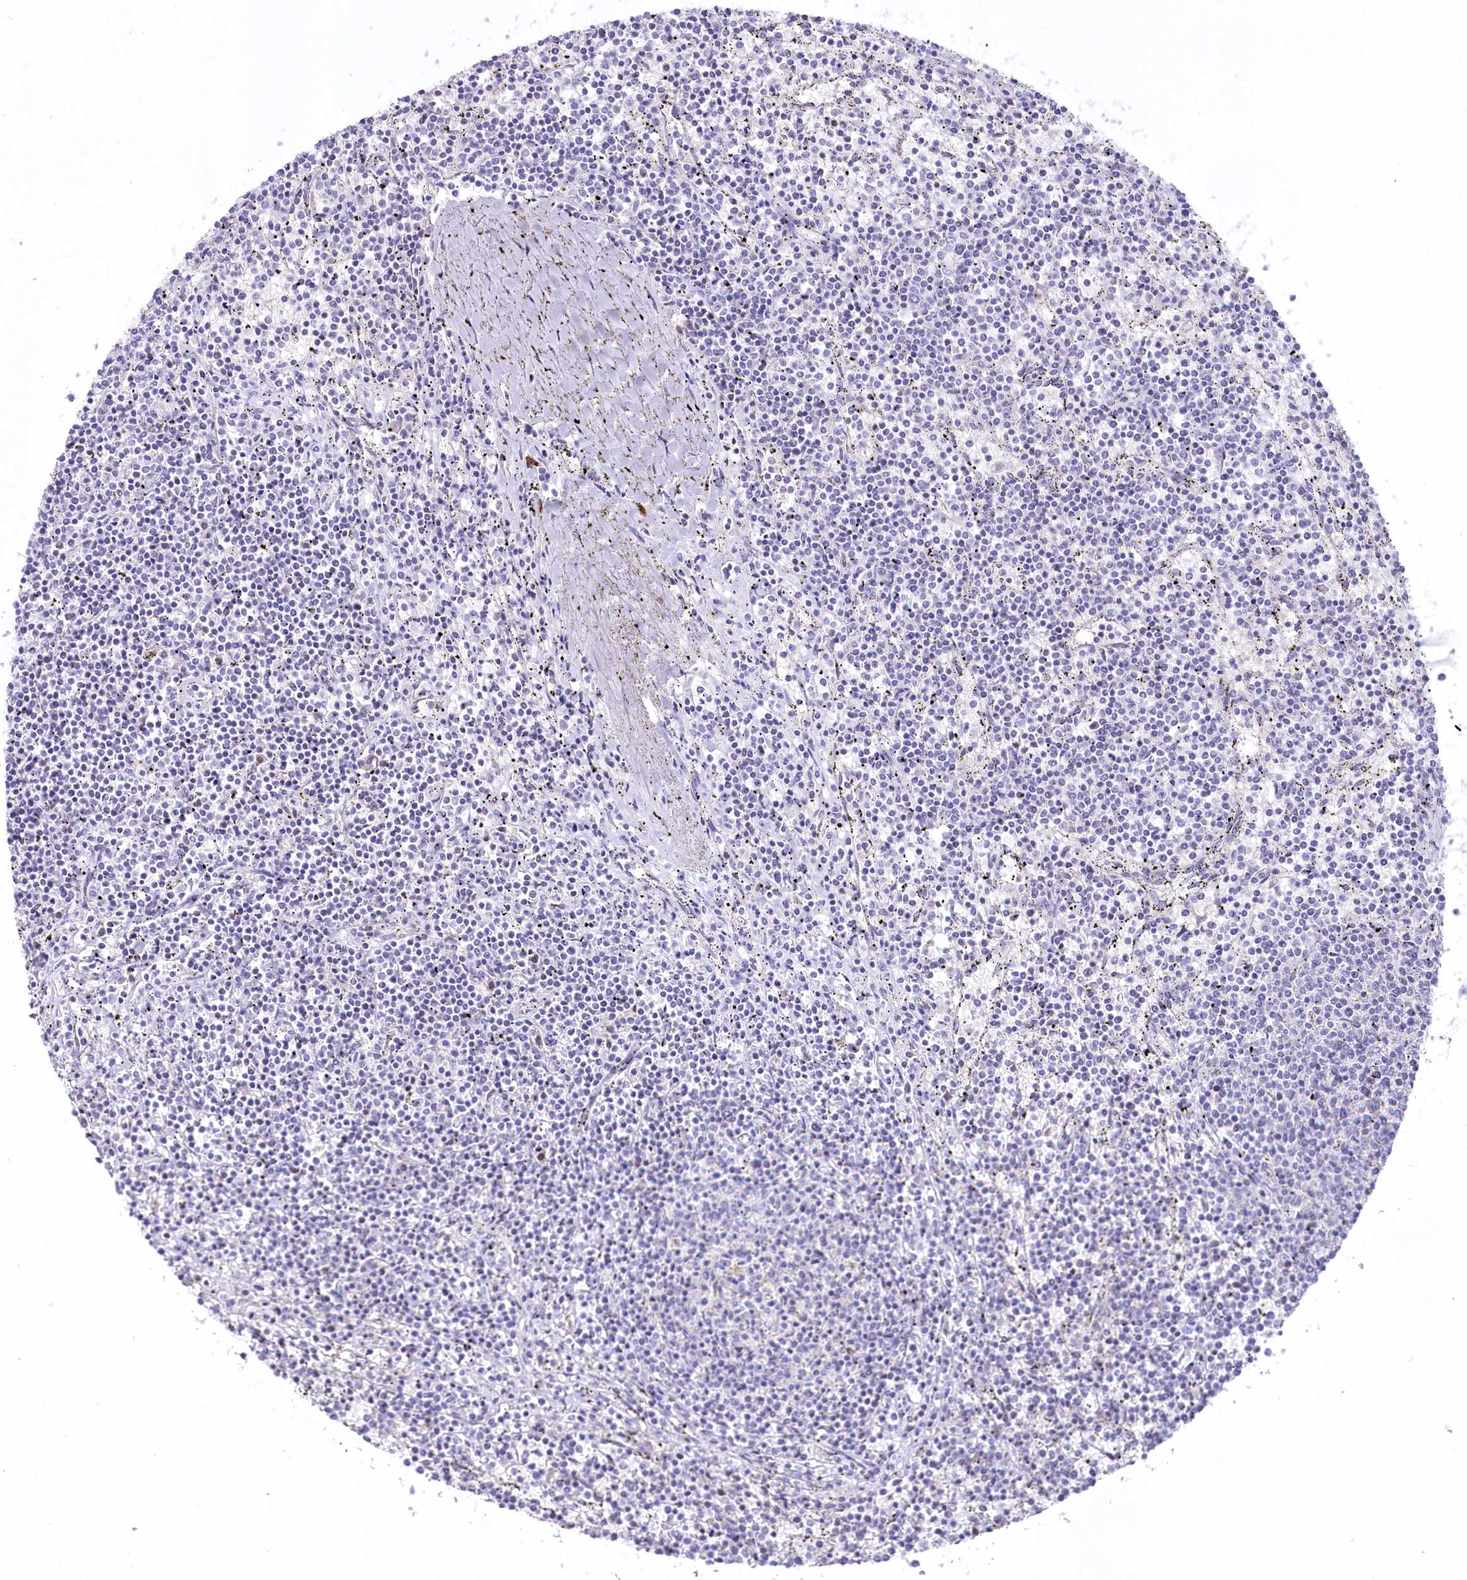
{"staining": {"intensity": "negative", "quantity": "none", "location": "none"}, "tissue": "lymphoma", "cell_type": "Tumor cells", "image_type": "cancer", "snomed": [{"axis": "morphology", "description": "Malignant lymphoma, non-Hodgkin's type, Low grade"}, {"axis": "topography", "description": "Spleen"}], "caption": "This is an IHC image of low-grade malignant lymphoma, non-Hodgkin's type. There is no expression in tumor cells.", "gene": "MYOZ1", "patient": {"sex": "female", "age": 50}}